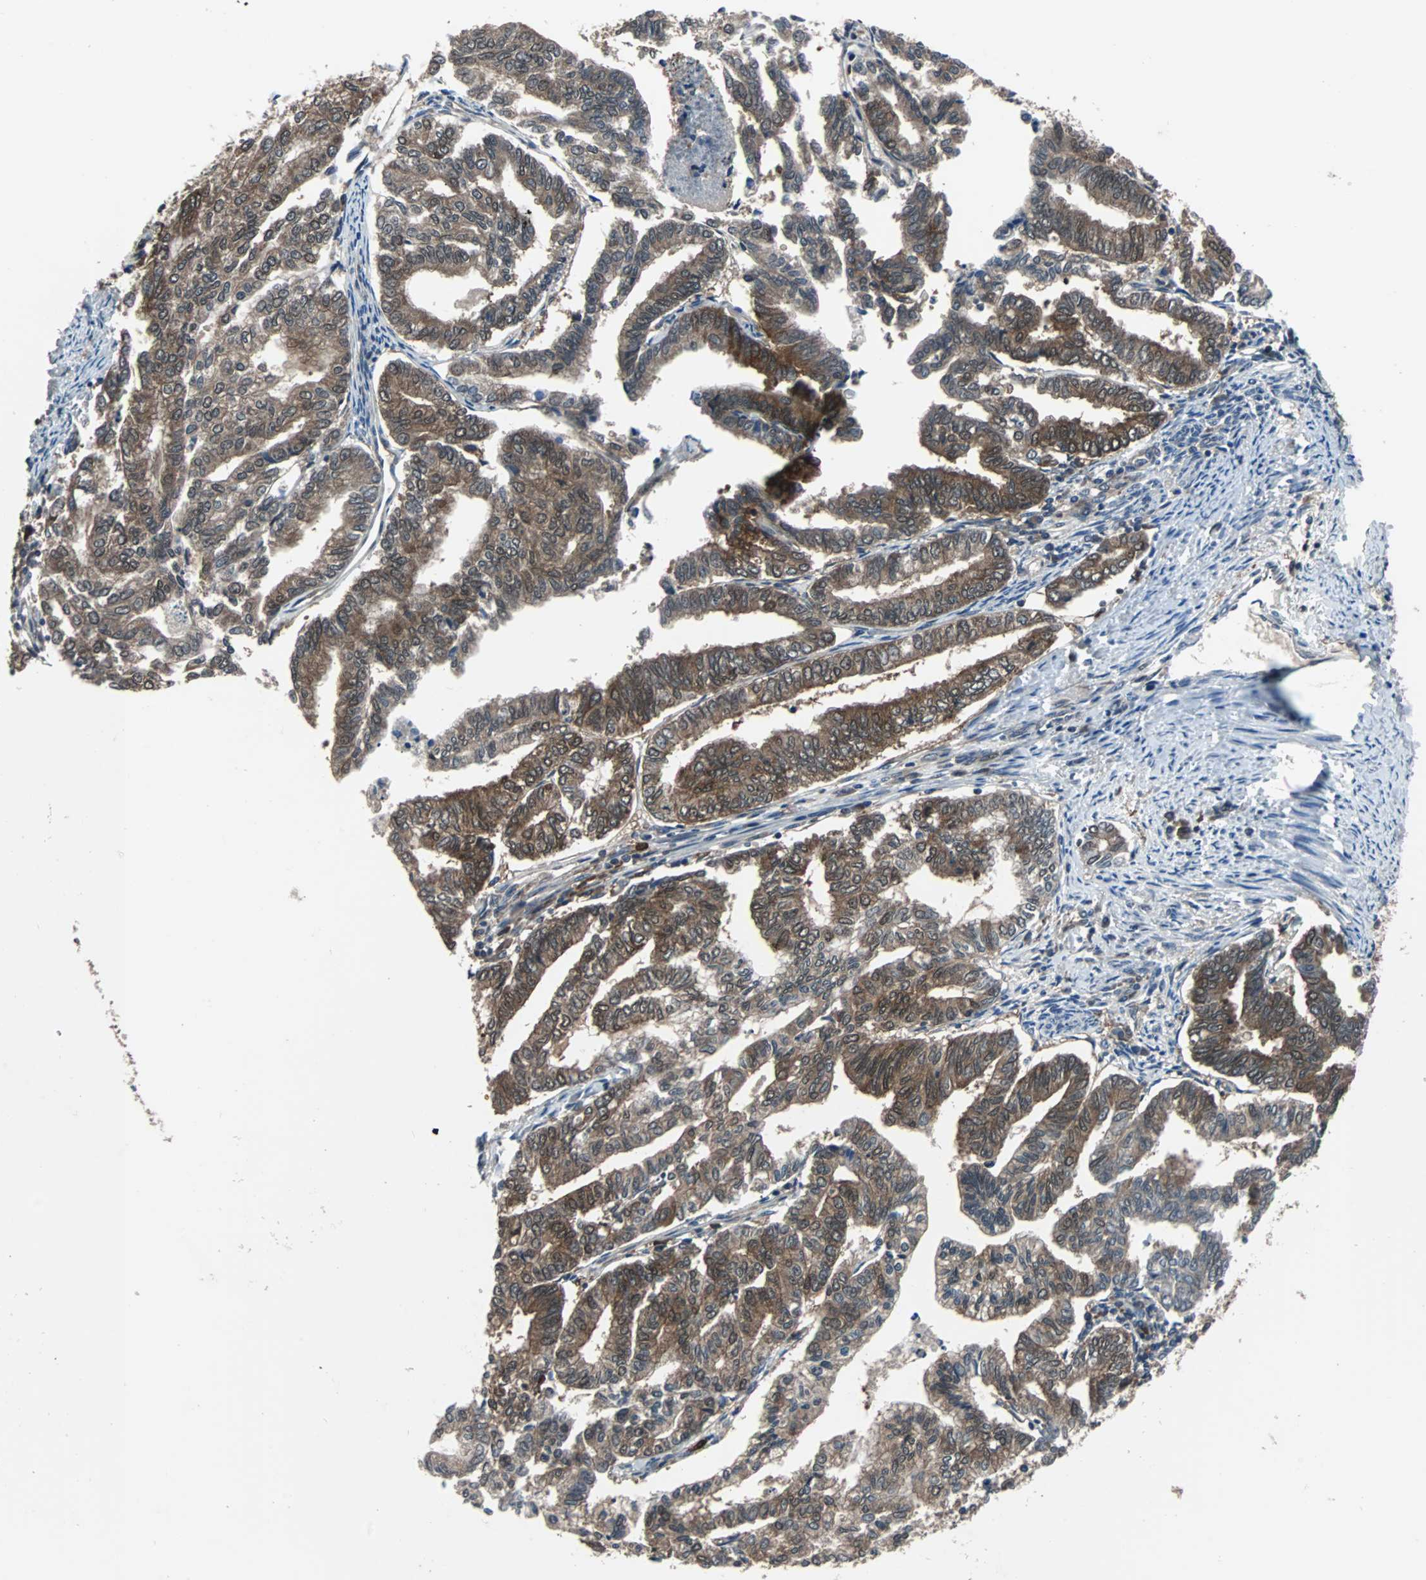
{"staining": {"intensity": "moderate", "quantity": ">75%", "location": "cytoplasmic/membranous"}, "tissue": "endometrial cancer", "cell_type": "Tumor cells", "image_type": "cancer", "snomed": [{"axis": "morphology", "description": "Adenocarcinoma, NOS"}, {"axis": "topography", "description": "Endometrium"}], "caption": "Endometrial adenocarcinoma stained with a protein marker exhibits moderate staining in tumor cells.", "gene": "PAK1", "patient": {"sex": "female", "age": 79}}